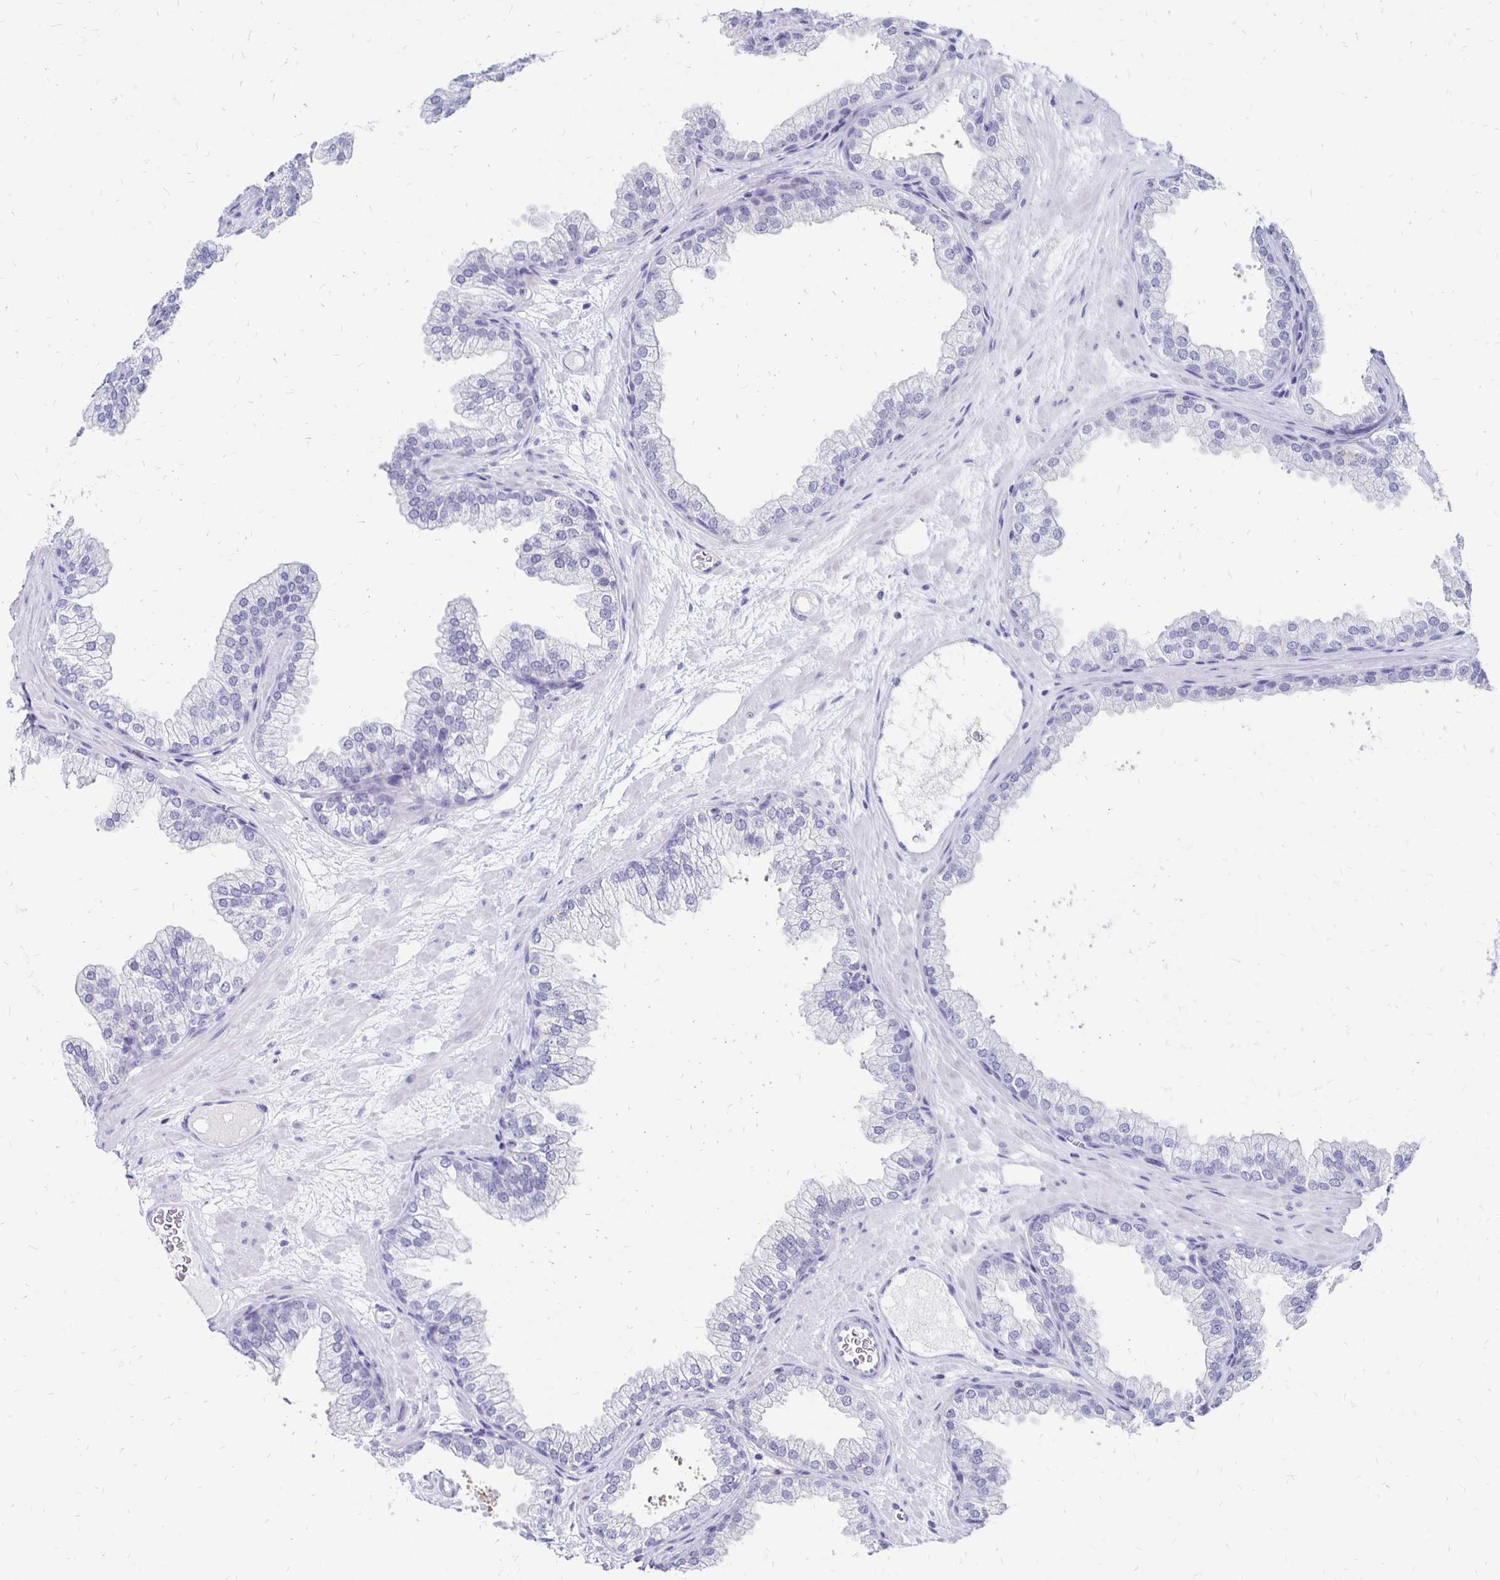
{"staining": {"intensity": "negative", "quantity": "none", "location": "none"}, "tissue": "prostate", "cell_type": "Glandular cells", "image_type": "normal", "snomed": [{"axis": "morphology", "description": "Normal tissue, NOS"}, {"axis": "topography", "description": "Prostate"}], "caption": "Immunohistochemistry (IHC) histopathology image of normal prostate: human prostate stained with DAB exhibits no significant protein positivity in glandular cells. (Brightfield microscopy of DAB (3,3'-diaminobenzidine) immunohistochemistry at high magnification).", "gene": "SYT2", "patient": {"sex": "male", "age": 37}}